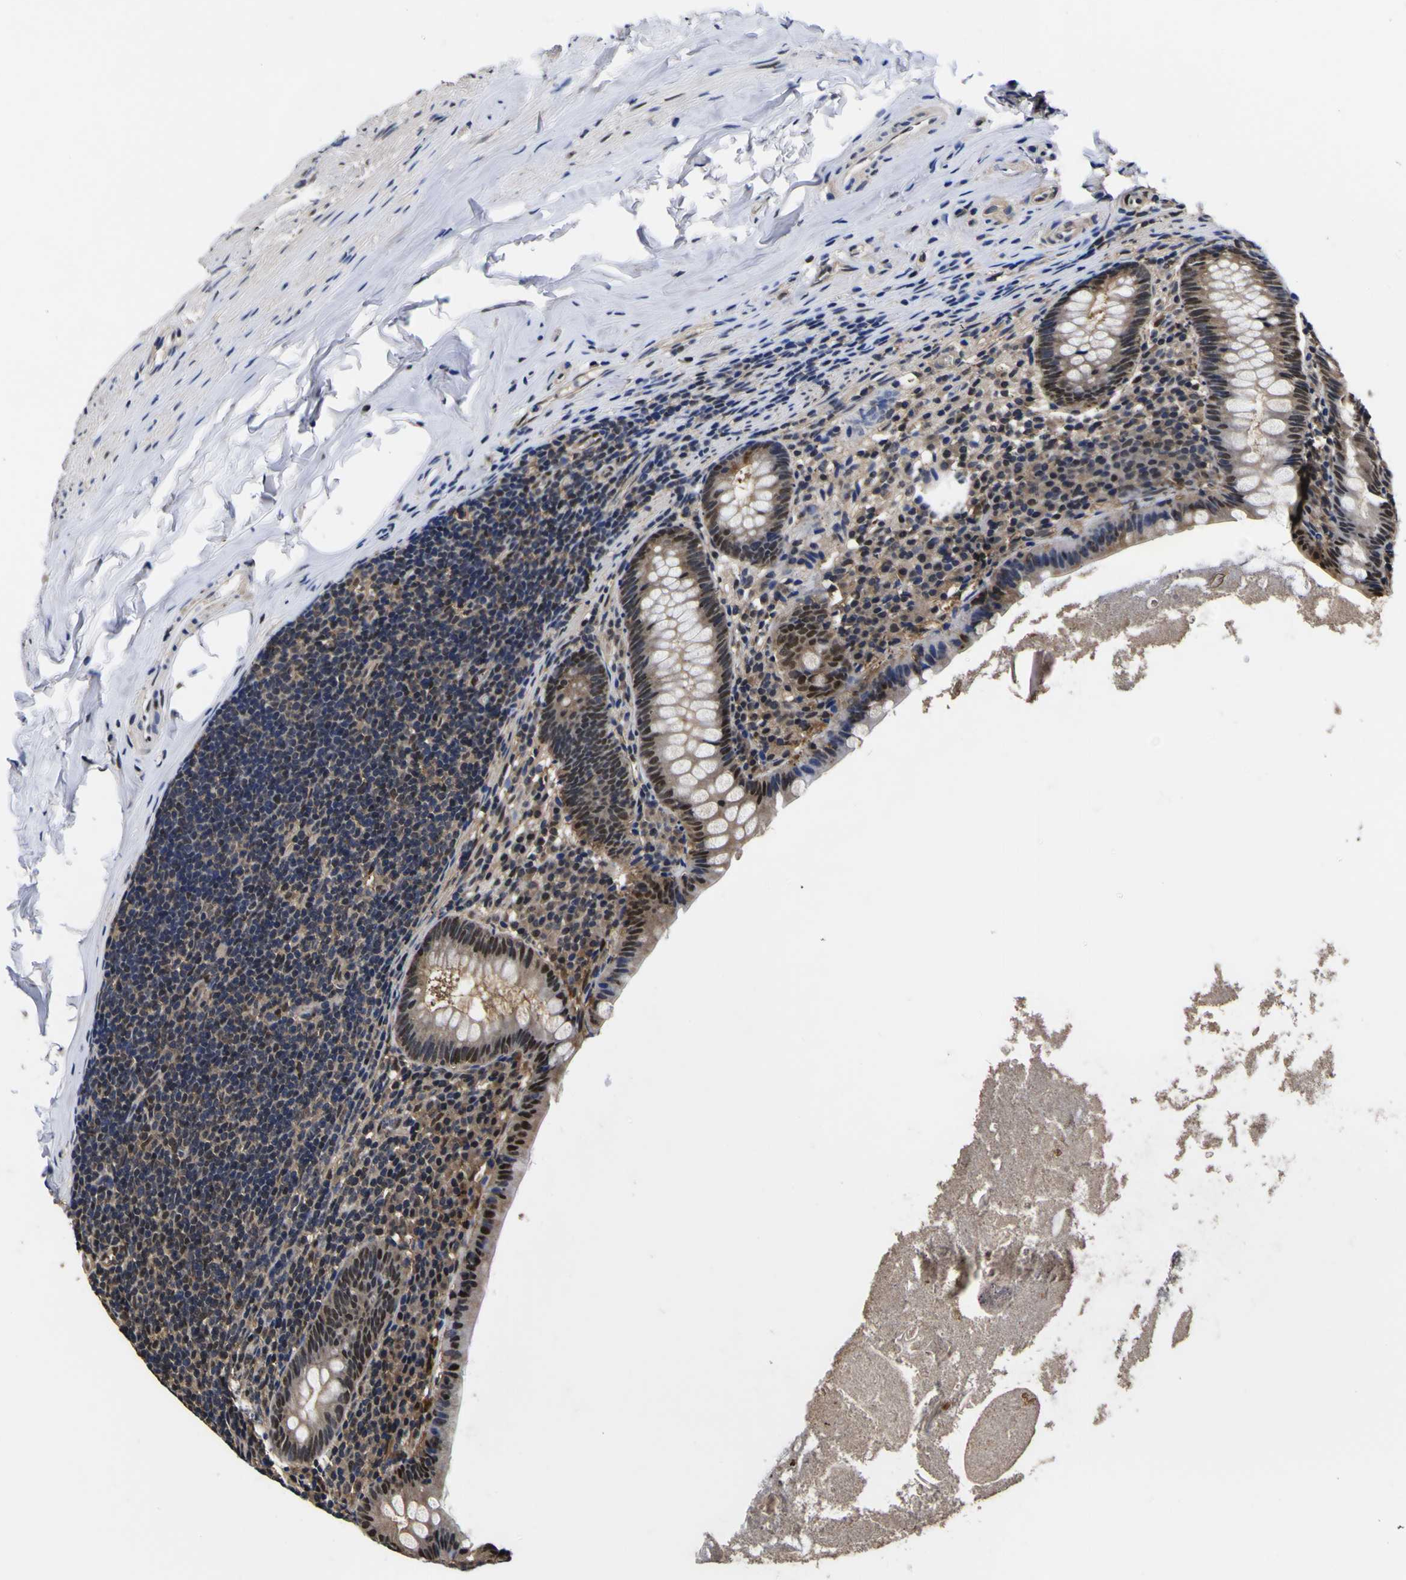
{"staining": {"intensity": "strong", "quantity": ">75%", "location": "cytoplasmic/membranous,nuclear"}, "tissue": "appendix", "cell_type": "Glandular cells", "image_type": "normal", "snomed": [{"axis": "morphology", "description": "Normal tissue, NOS"}, {"axis": "topography", "description": "Appendix"}], "caption": "An image showing strong cytoplasmic/membranous,nuclear staining in about >75% of glandular cells in unremarkable appendix, as visualized by brown immunohistochemical staining.", "gene": "FAM110B", "patient": {"sex": "male", "age": 52}}